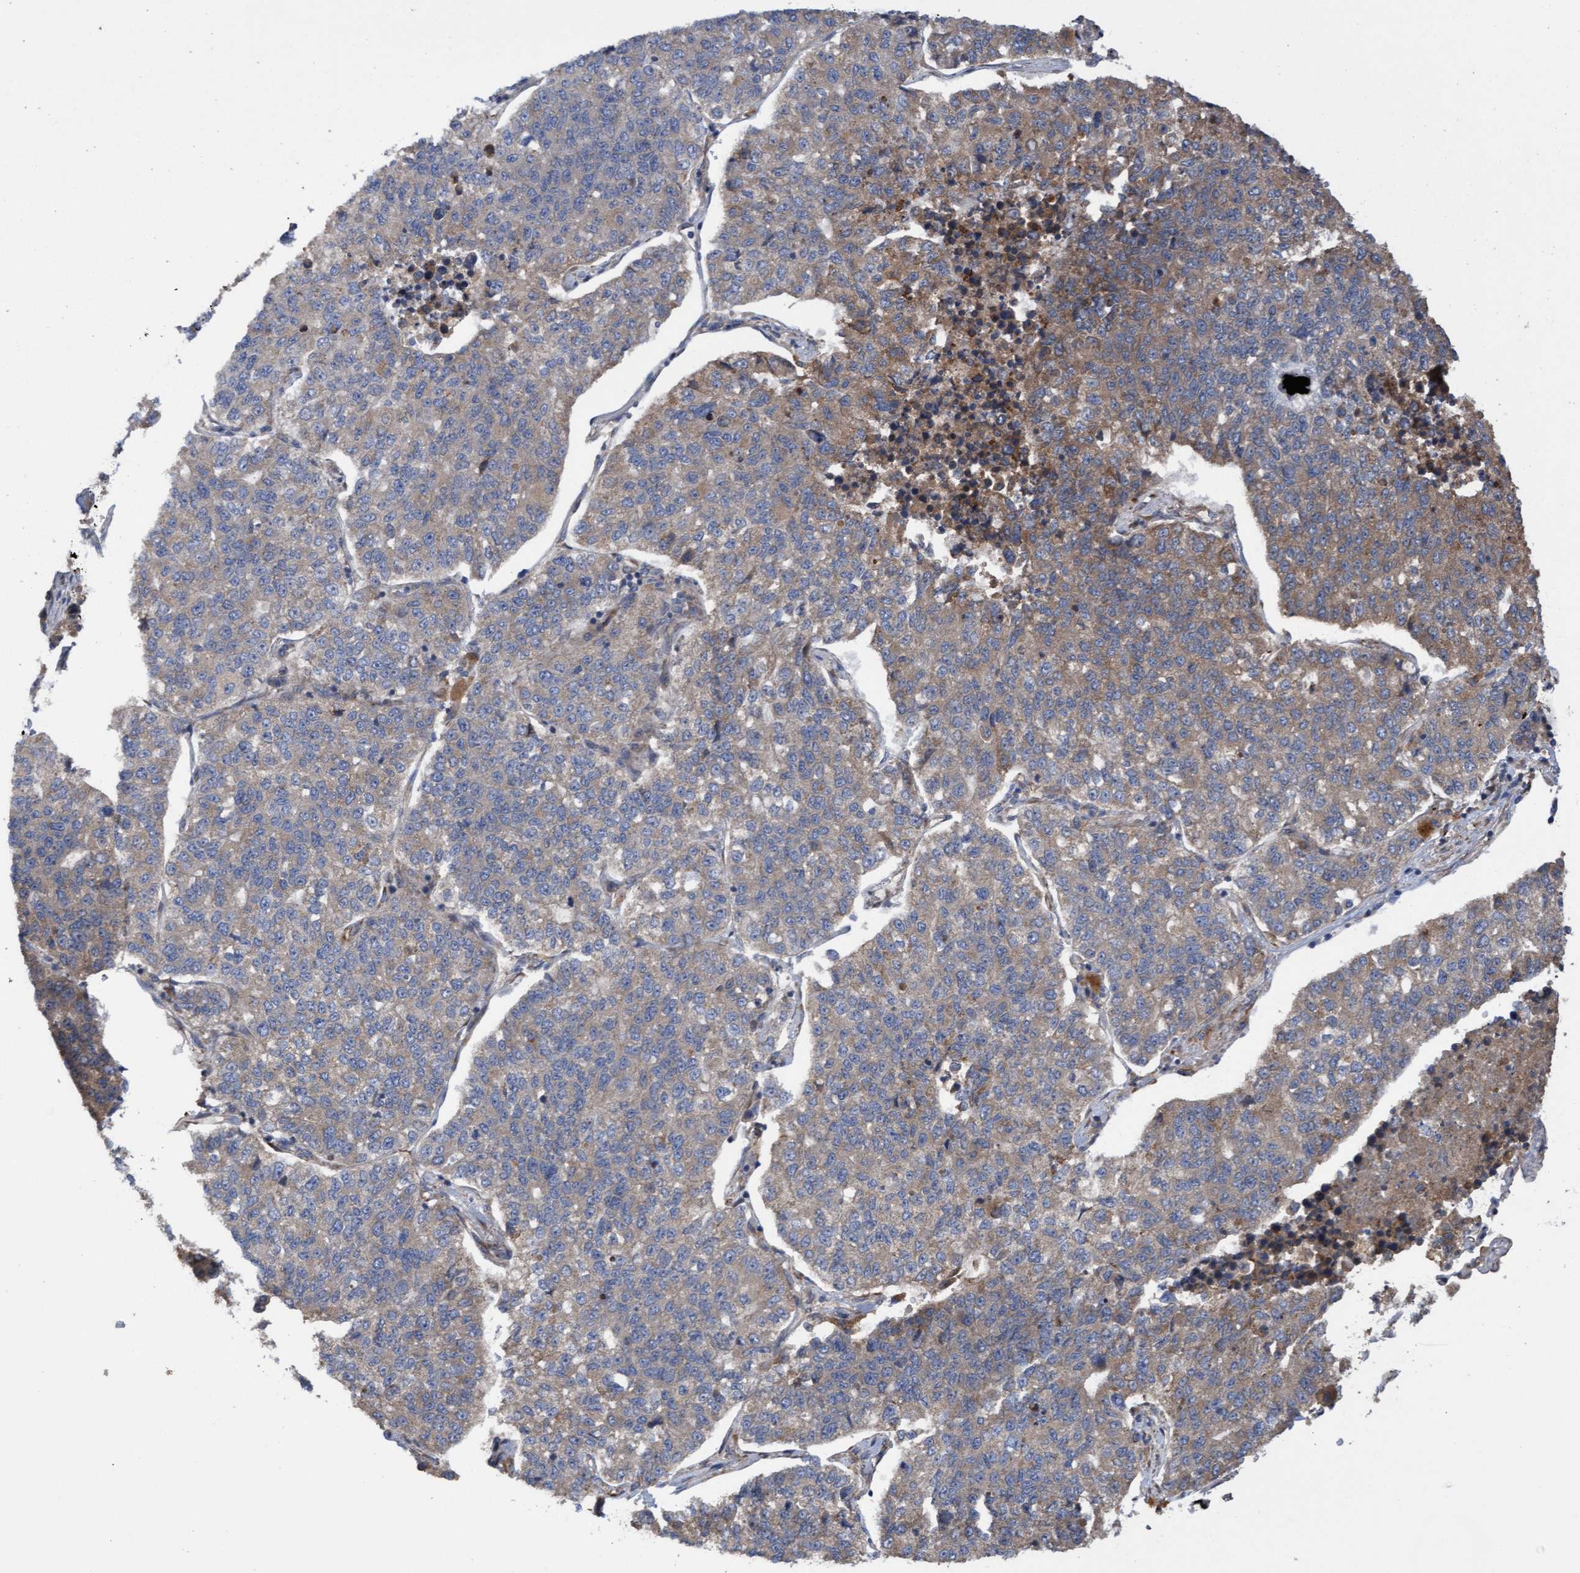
{"staining": {"intensity": "moderate", "quantity": "25%-75%", "location": "cytoplasmic/membranous"}, "tissue": "lung cancer", "cell_type": "Tumor cells", "image_type": "cancer", "snomed": [{"axis": "morphology", "description": "Adenocarcinoma, NOS"}, {"axis": "topography", "description": "Lung"}], "caption": "High-magnification brightfield microscopy of lung cancer stained with DAB (brown) and counterstained with hematoxylin (blue). tumor cells exhibit moderate cytoplasmic/membranous staining is appreciated in approximately25%-75% of cells.", "gene": "ELP5", "patient": {"sex": "male", "age": 49}}